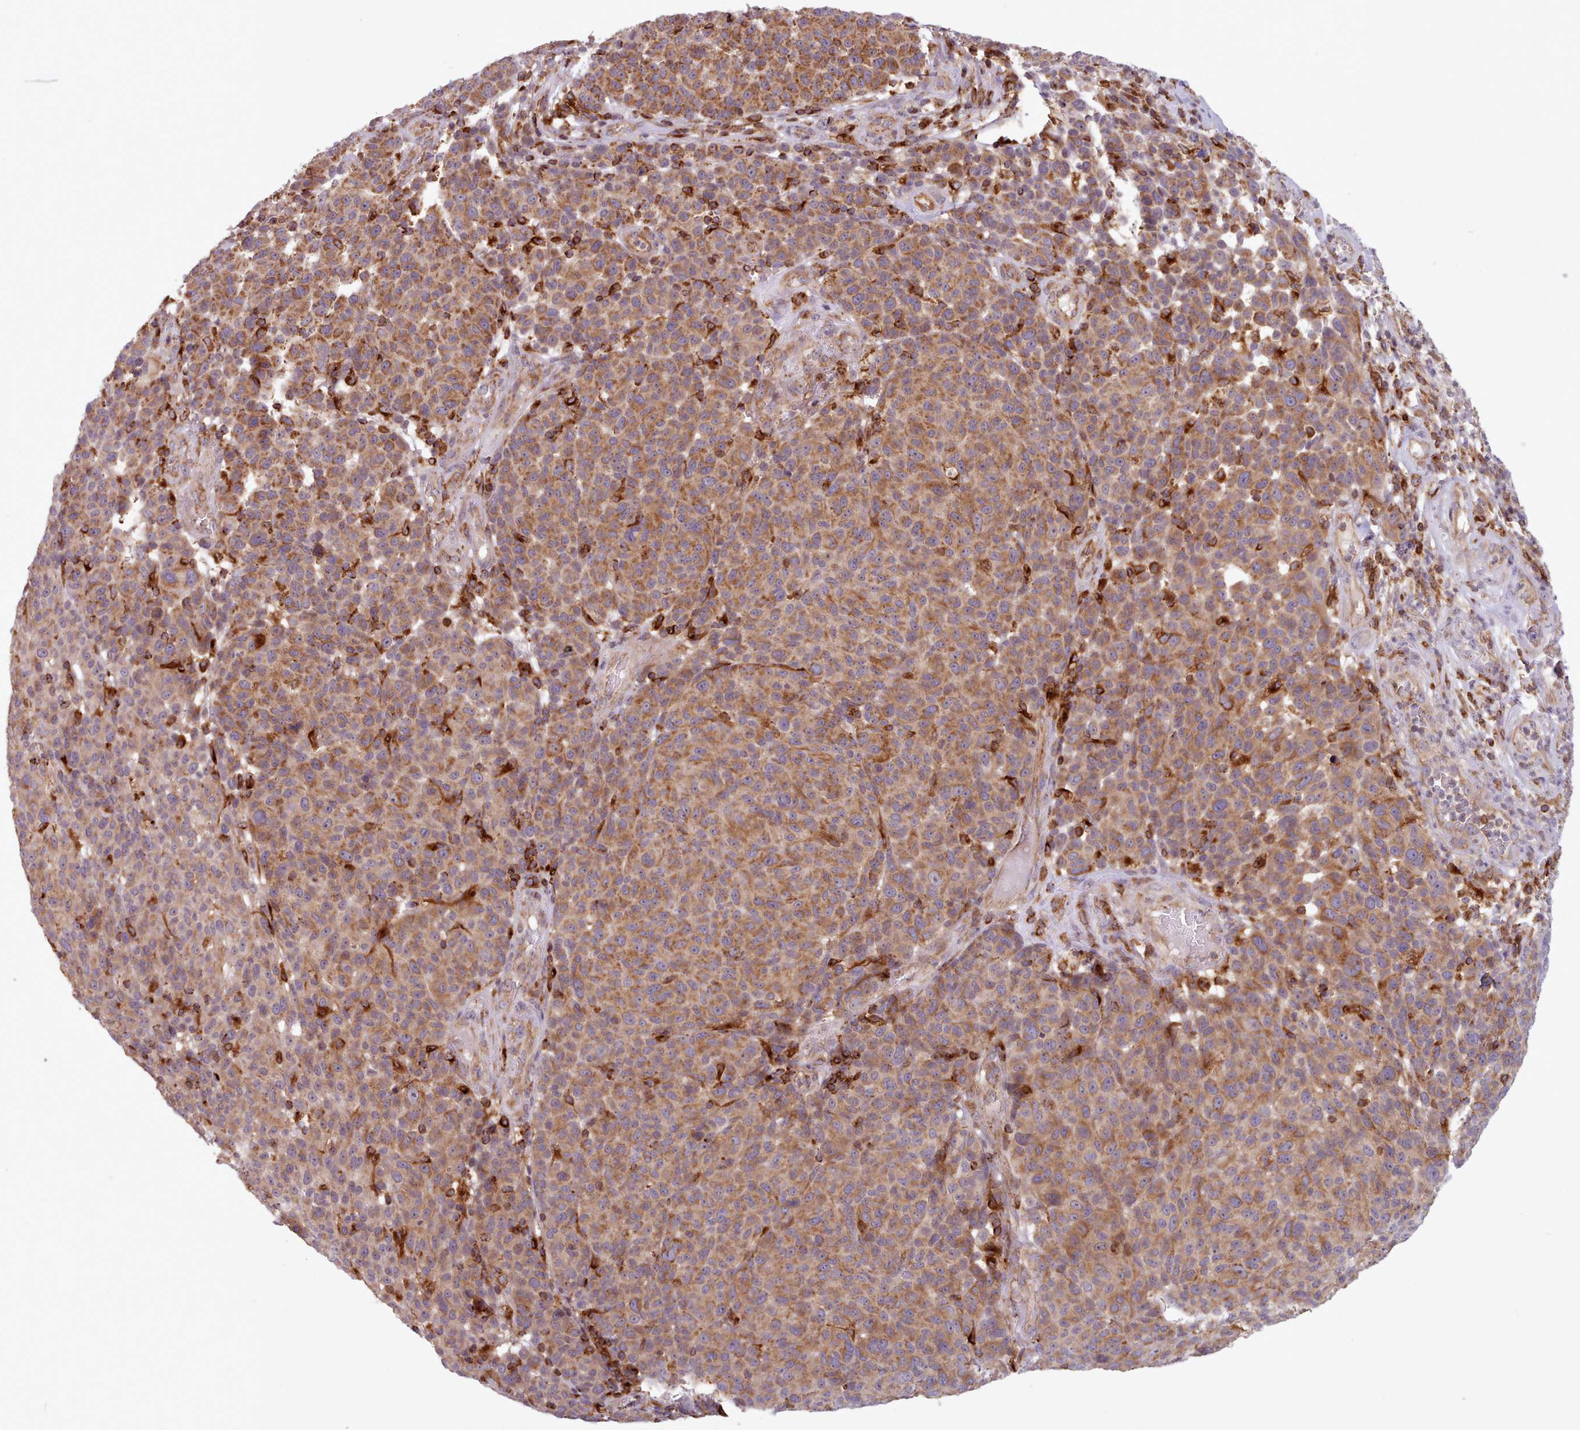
{"staining": {"intensity": "moderate", "quantity": ">75%", "location": "cytoplasmic/membranous"}, "tissue": "melanoma", "cell_type": "Tumor cells", "image_type": "cancer", "snomed": [{"axis": "morphology", "description": "Malignant melanoma, NOS"}, {"axis": "topography", "description": "Skin"}], "caption": "Immunohistochemical staining of malignant melanoma reveals medium levels of moderate cytoplasmic/membranous staining in approximately >75% of tumor cells.", "gene": "CRYBG1", "patient": {"sex": "male", "age": 49}}